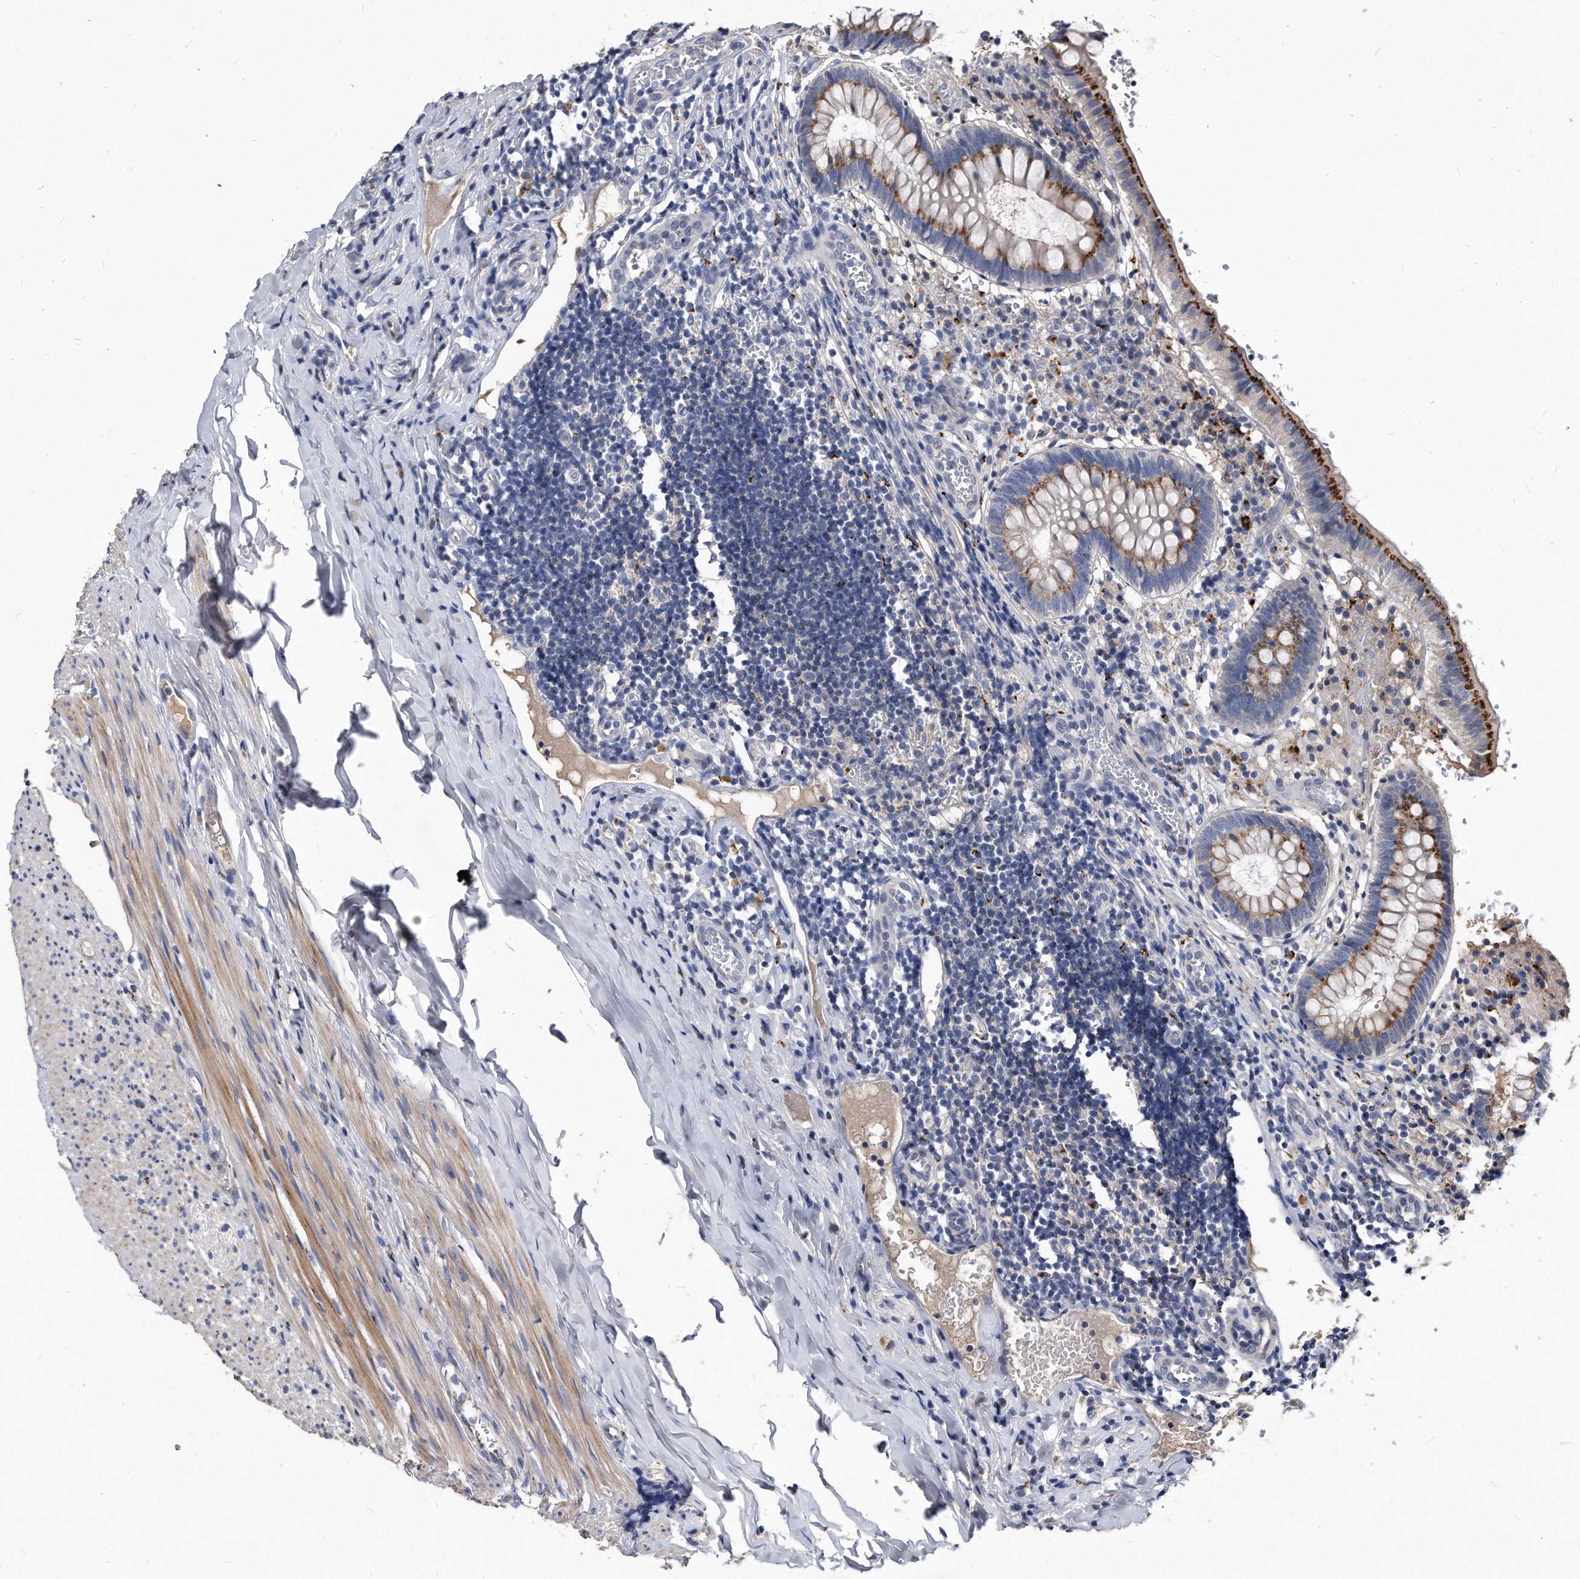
{"staining": {"intensity": "strong", "quantity": "25%-75%", "location": "cytoplasmic/membranous"}, "tissue": "appendix", "cell_type": "Glandular cells", "image_type": "normal", "snomed": [{"axis": "morphology", "description": "Normal tissue, NOS"}, {"axis": "topography", "description": "Appendix"}], "caption": "The histopathology image exhibits immunohistochemical staining of normal appendix. There is strong cytoplasmic/membranous expression is seen in approximately 25%-75% of glandular cells.", "gene": "MGAT4A", "patient": {"sex": "male", "age": 8}}